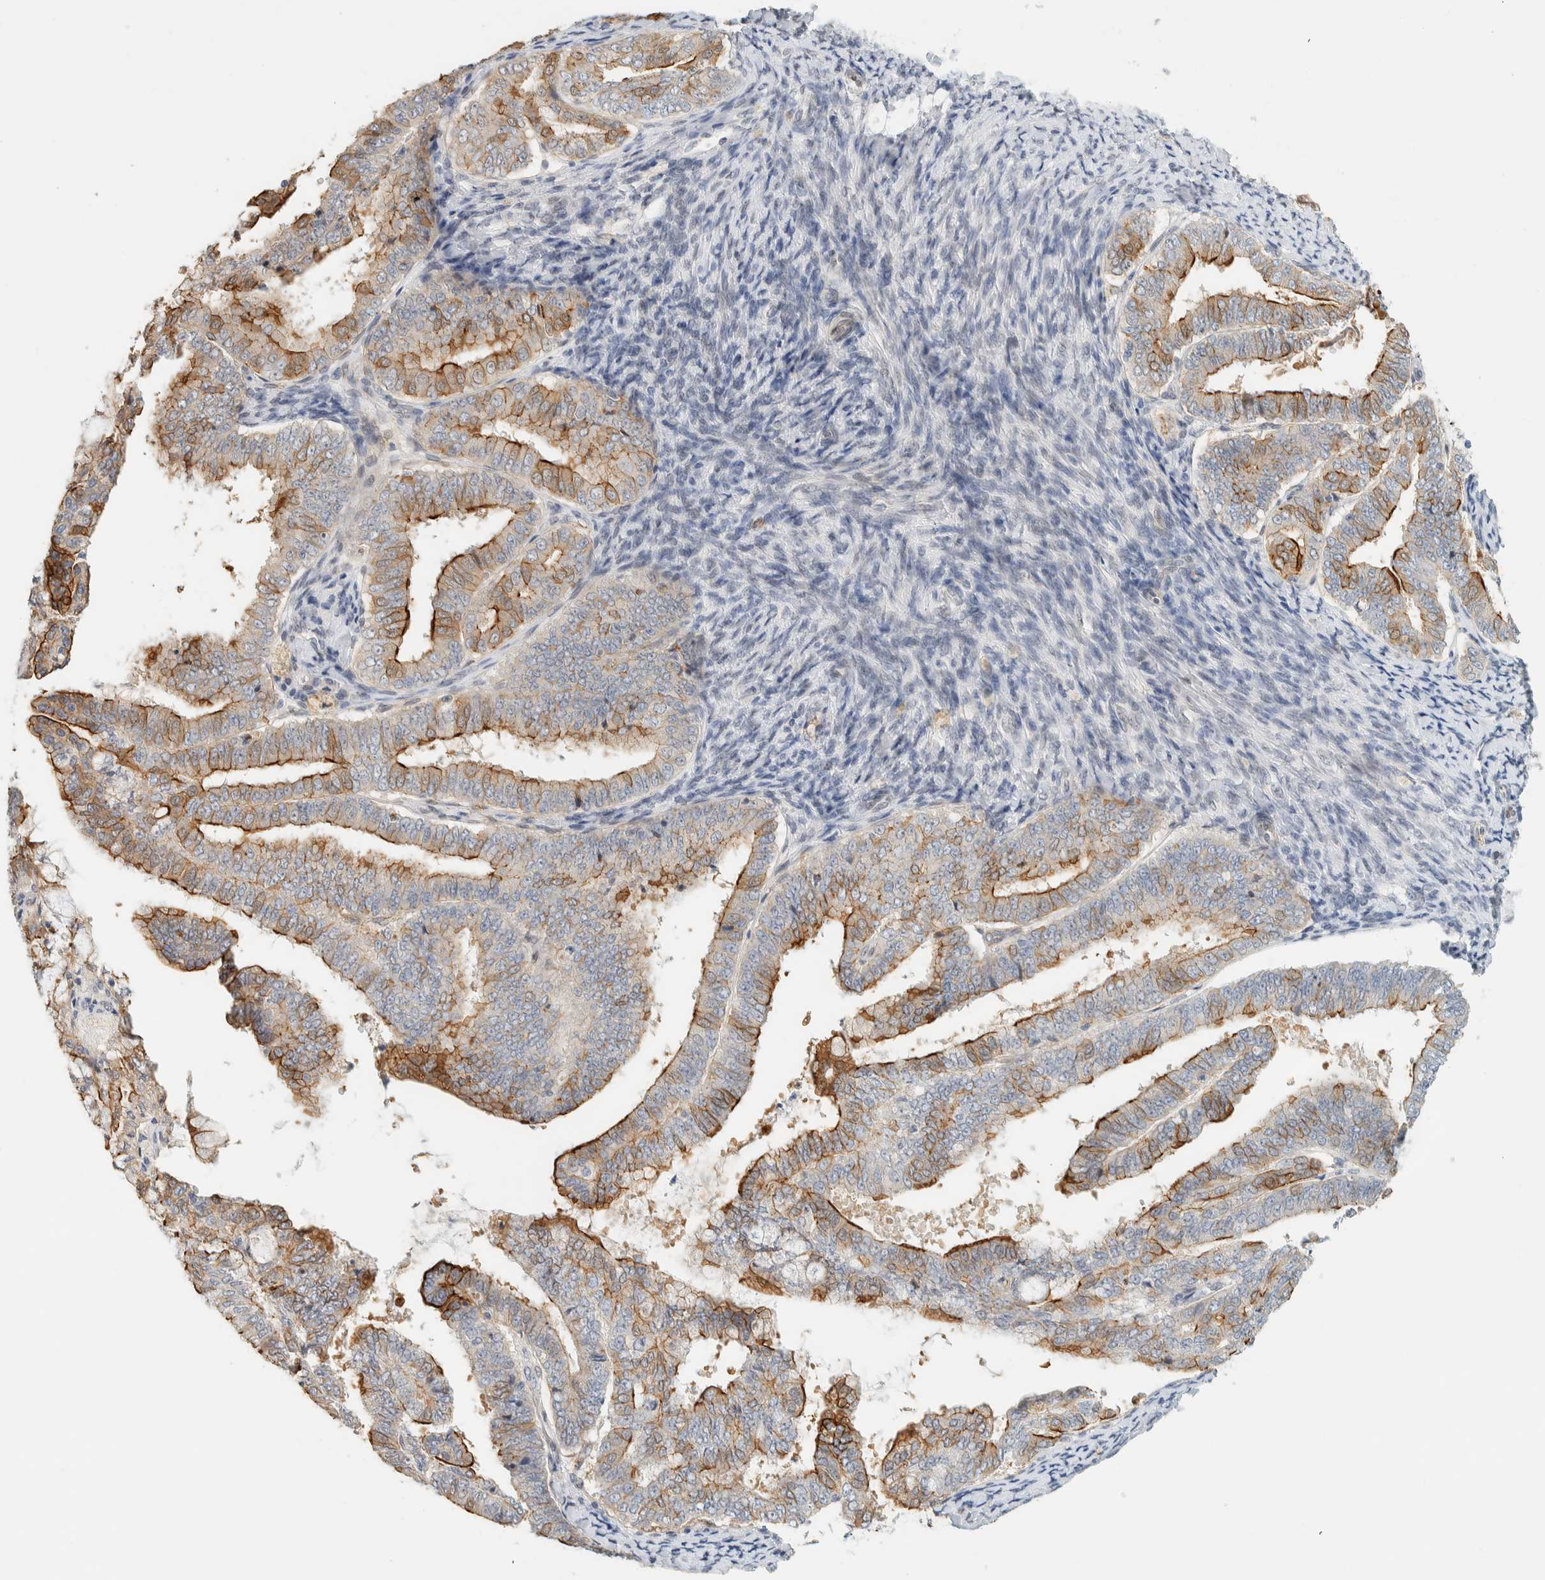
{"staining": {"intensity": "moderate", "quantity": "25%-75%", "location": "cytoplasmic/membranous"}, "tissue": "endometrial cancer", "cell_type": "Tumor cells", "image_type": "cancer", "snomed": [{"axis": "morphology", "description": "Adenocarcinoma, NOS"}, {"axis": "topography", "description": "Endometrium"}], "caption": "DAB immunohistochemical staining of endometrial cancer (adenocarcinoma) demonstrates moderate cytoplasmic/membranous protein staining in about 25%-75% of tumor cells. (Stains: DAB (3,3'-diaminobenzidine) in brown, nuclei in blue, Microscopy: brightfield microscopy at high magnification).", "gene": "C1QTNF12", "patient": {"sex": "female", "age": 63}}